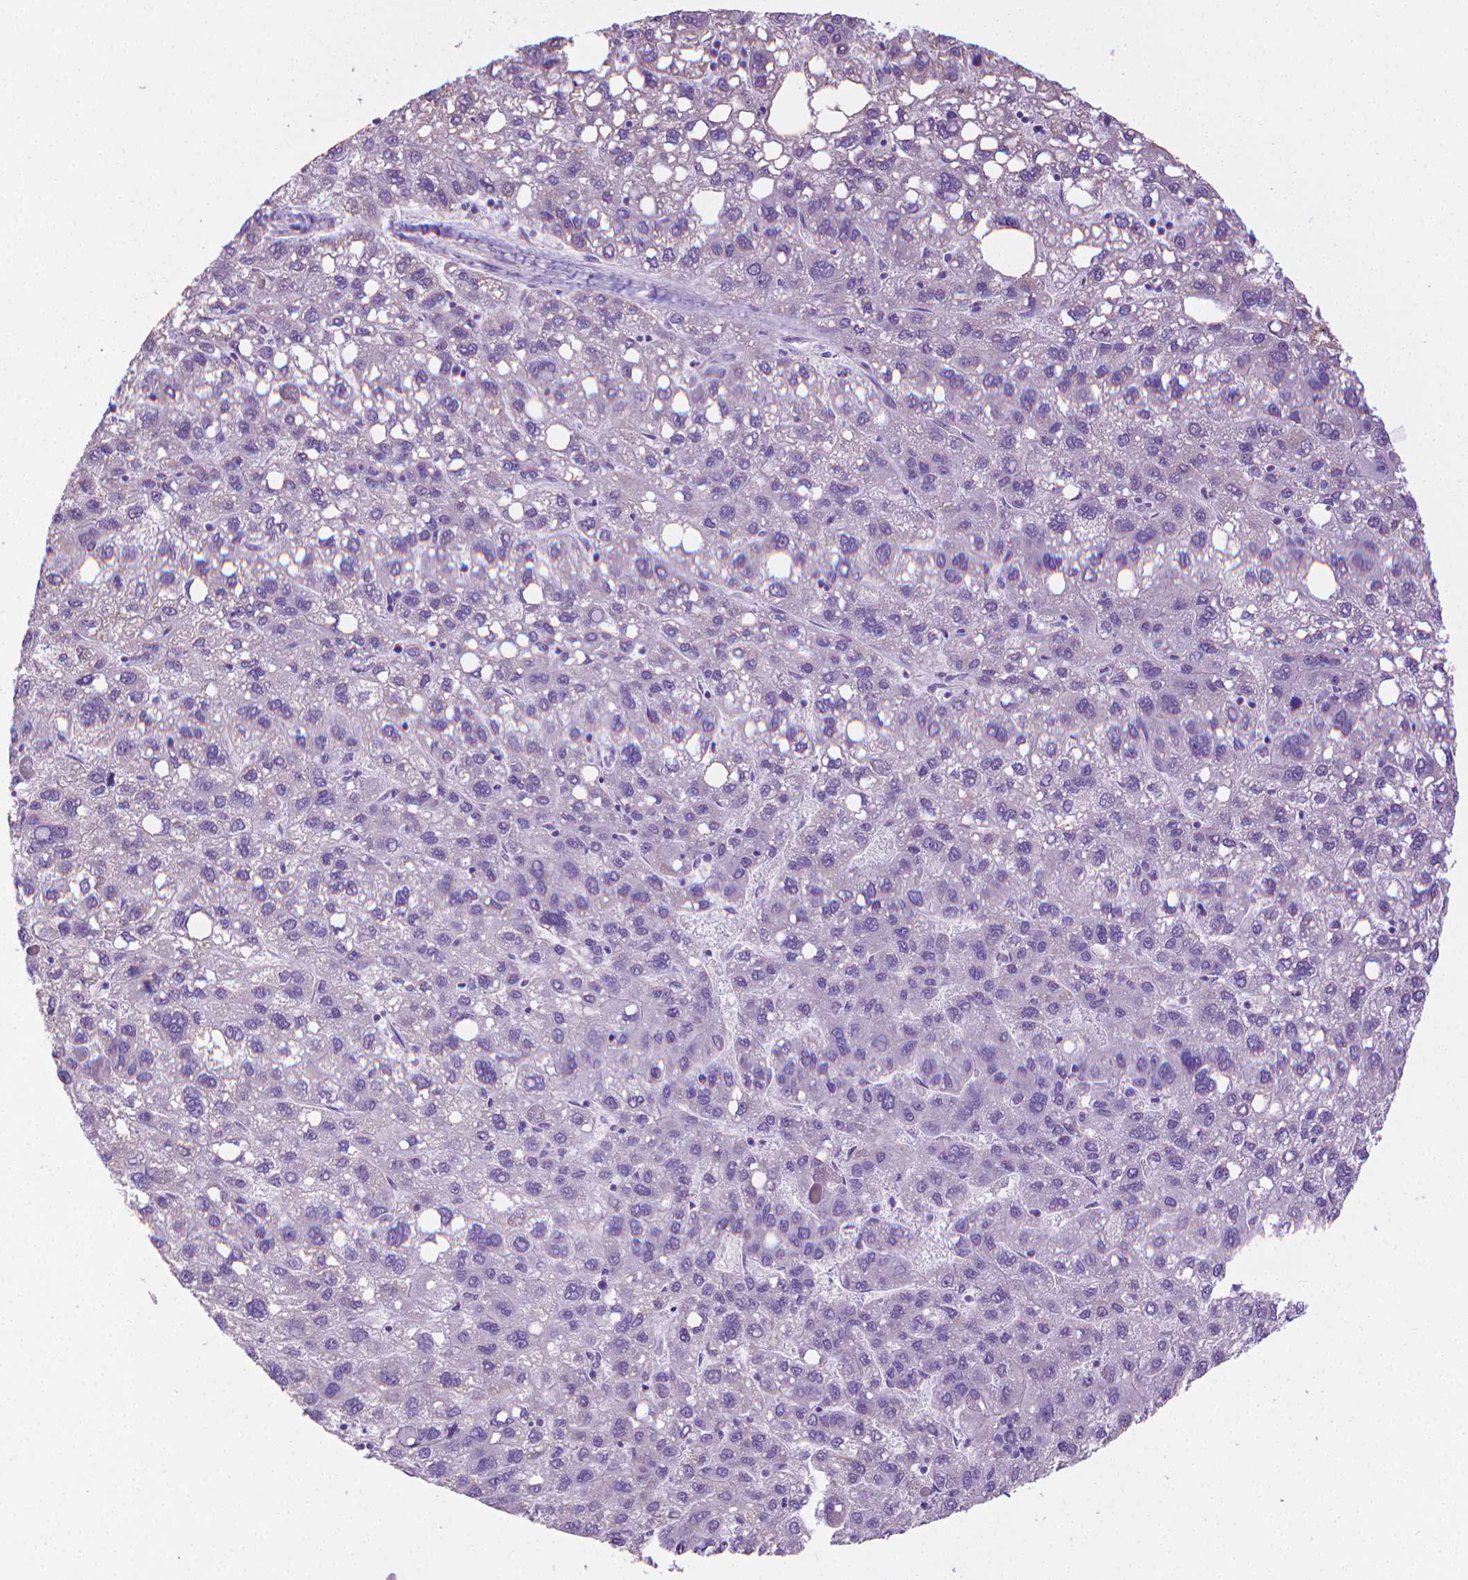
{"staining": {"intensity": "negative", "quantity": "none", "location": "none"}, "tissue": "liver cancer", "cell_type": "Tumor cells", "image_type": "cancer", "snomed": [{"axis": "morphology", "description": "Carcinoma, Hepatocellular, NOS"}, {"axis": "topography", "description": "Liver"}], "caption": "IHC image of human liver cancer stained for a protein (brown), which reveals no positivity in tumor cells.", "gene": "PNMA2", "patient": {"sex": "female", "age": 82}}